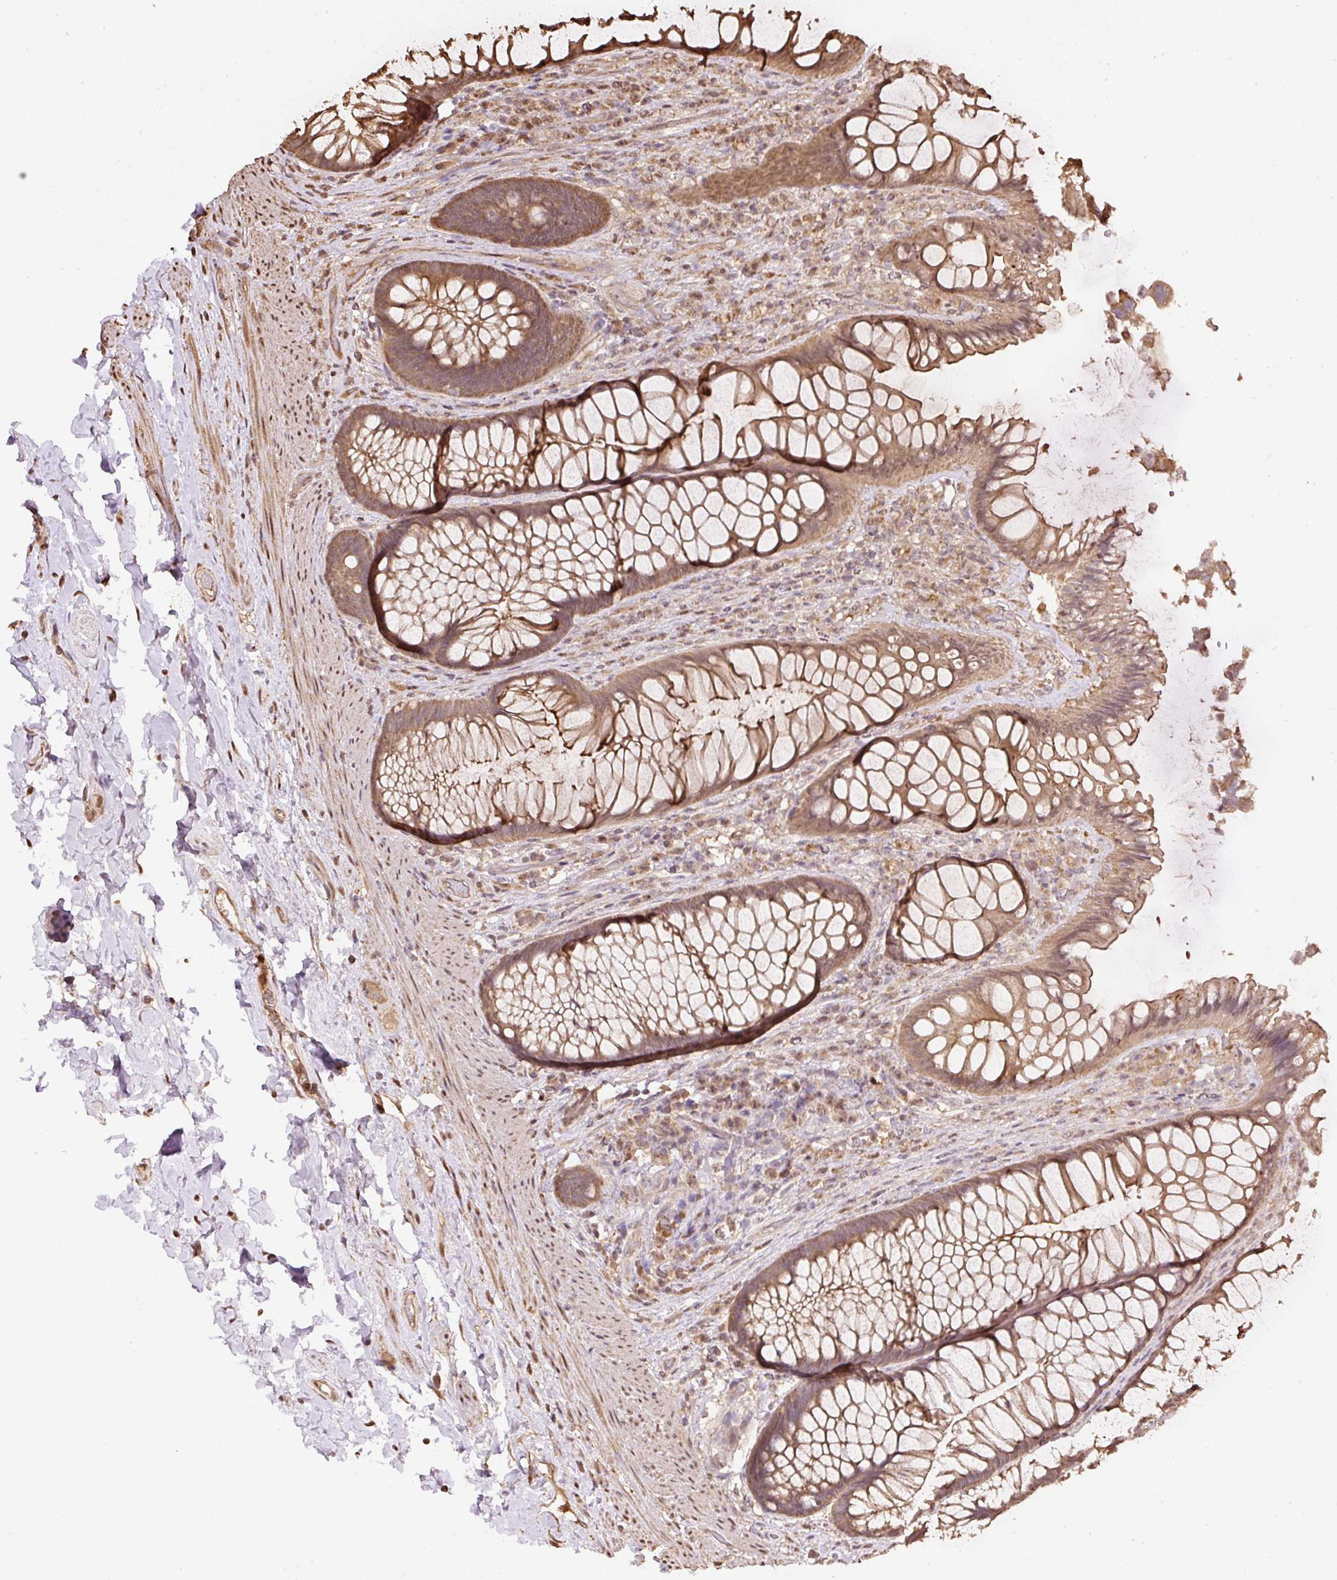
{"staining": {"intensity": "moderate", "quantity": ">75%", "location": "cytoplasmic/membranous,nuclear"}, "tissue": "rectum", "cell_type": "Glandular cells", "image_type": "normal", "snomed": [{"axis": "morphology", "description": "Normal tissue, NOS"}, {"axis": "topography", "description": "Rectum"}], "caption": "Moderate cytoplasmic/membranous,nuclear expression is seen in about >75% of glandular cells in benign rectum.", "gene": "TMEM170B", "patient": {"sex": "male", "age": 53}}